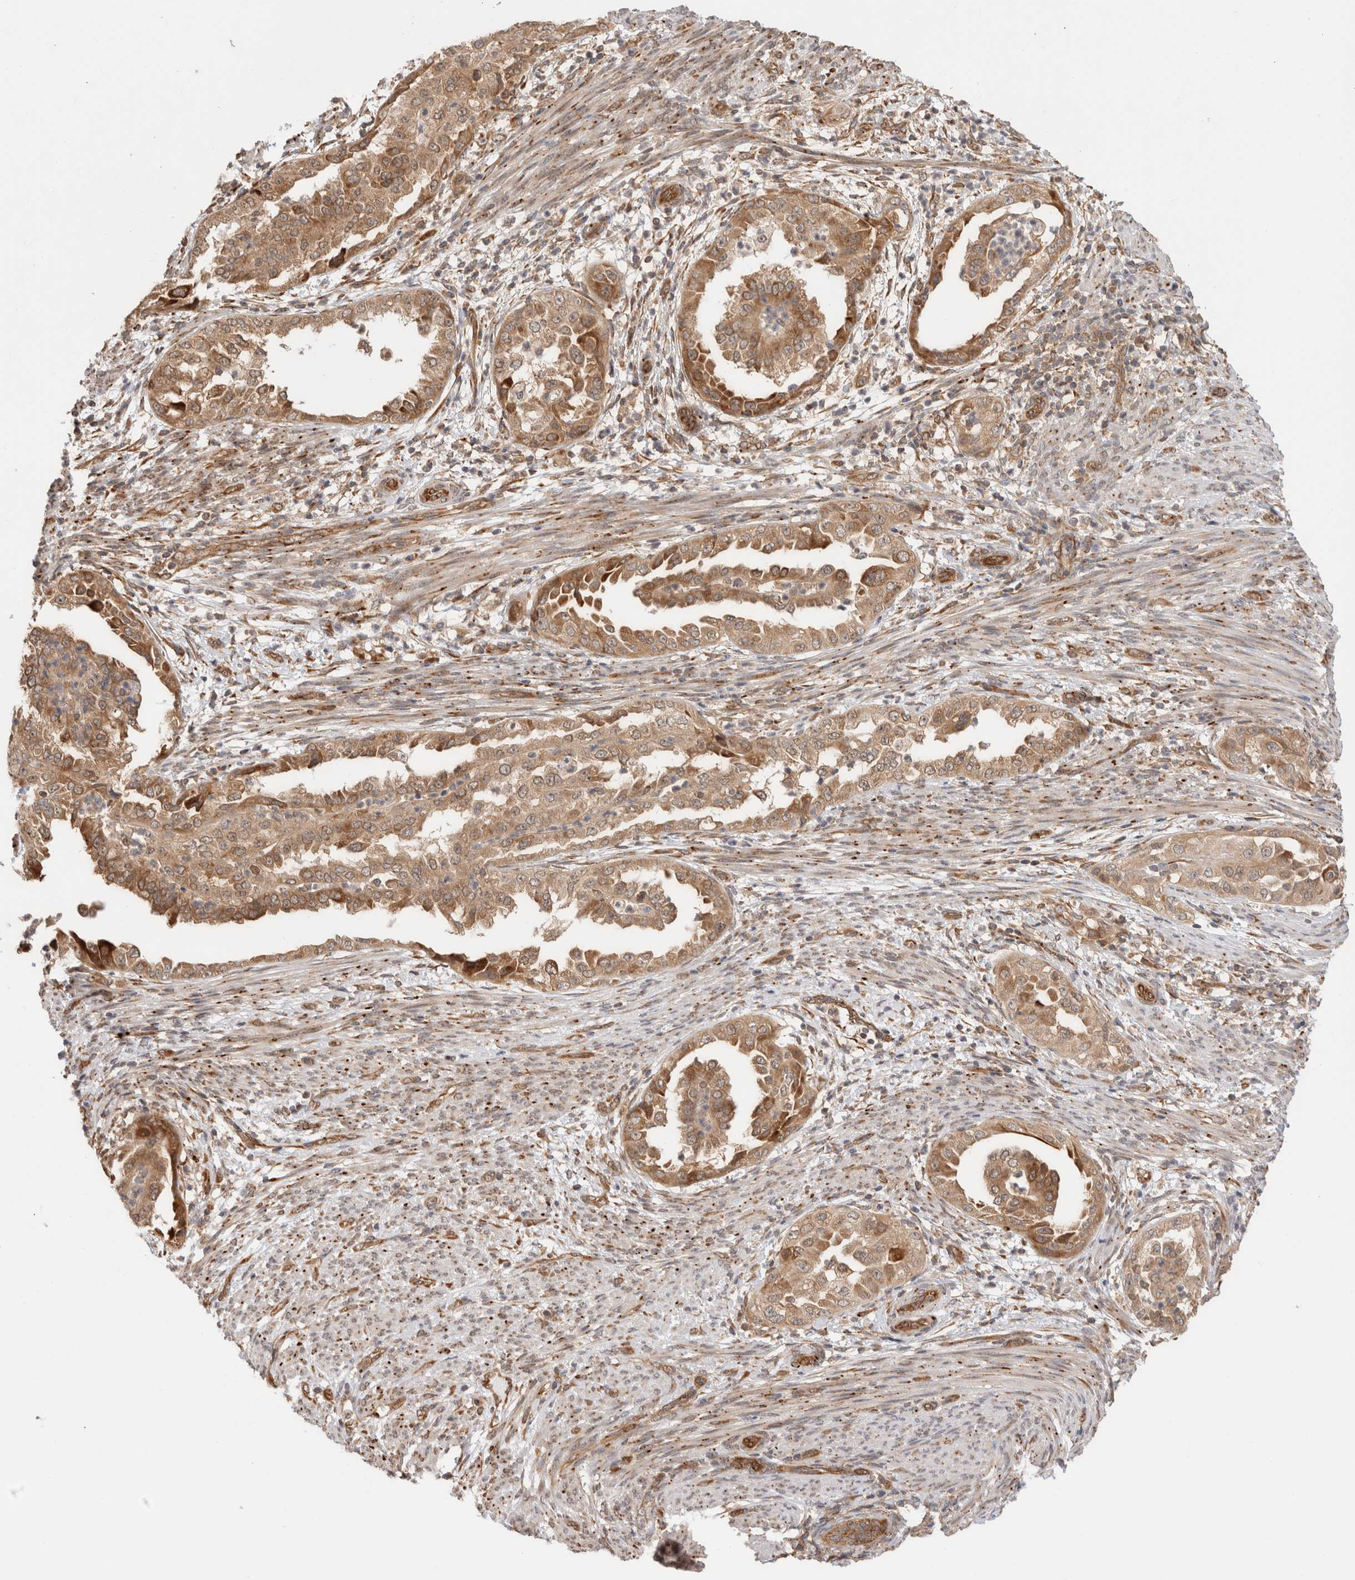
{"staining": {"intensity": "moderate", "quantity": ">75%", "location": "cytoplasmic/membranous"}, "tissue": "endometrial cancer", "cell_type": "Tumor cells", "image_type": "cancer", "snomed": [{"axis": "morphology", "description": "Adenocarcinoma, NOS"}, {"axis": "topography", "description": "Endometrium"}], "caption": "A brown stain labels moderate cytoplasmic/membranous expression of a protein in human endometrial cancer tumor cells. The staining was performed using DAB (3,3'-diaminobenzidine), with brown indicating positive protein expression. Nuclei are stained blue with hematoxylin.", "gene": "ACTL9", "patient": {"sex": "female", "age": 85}}